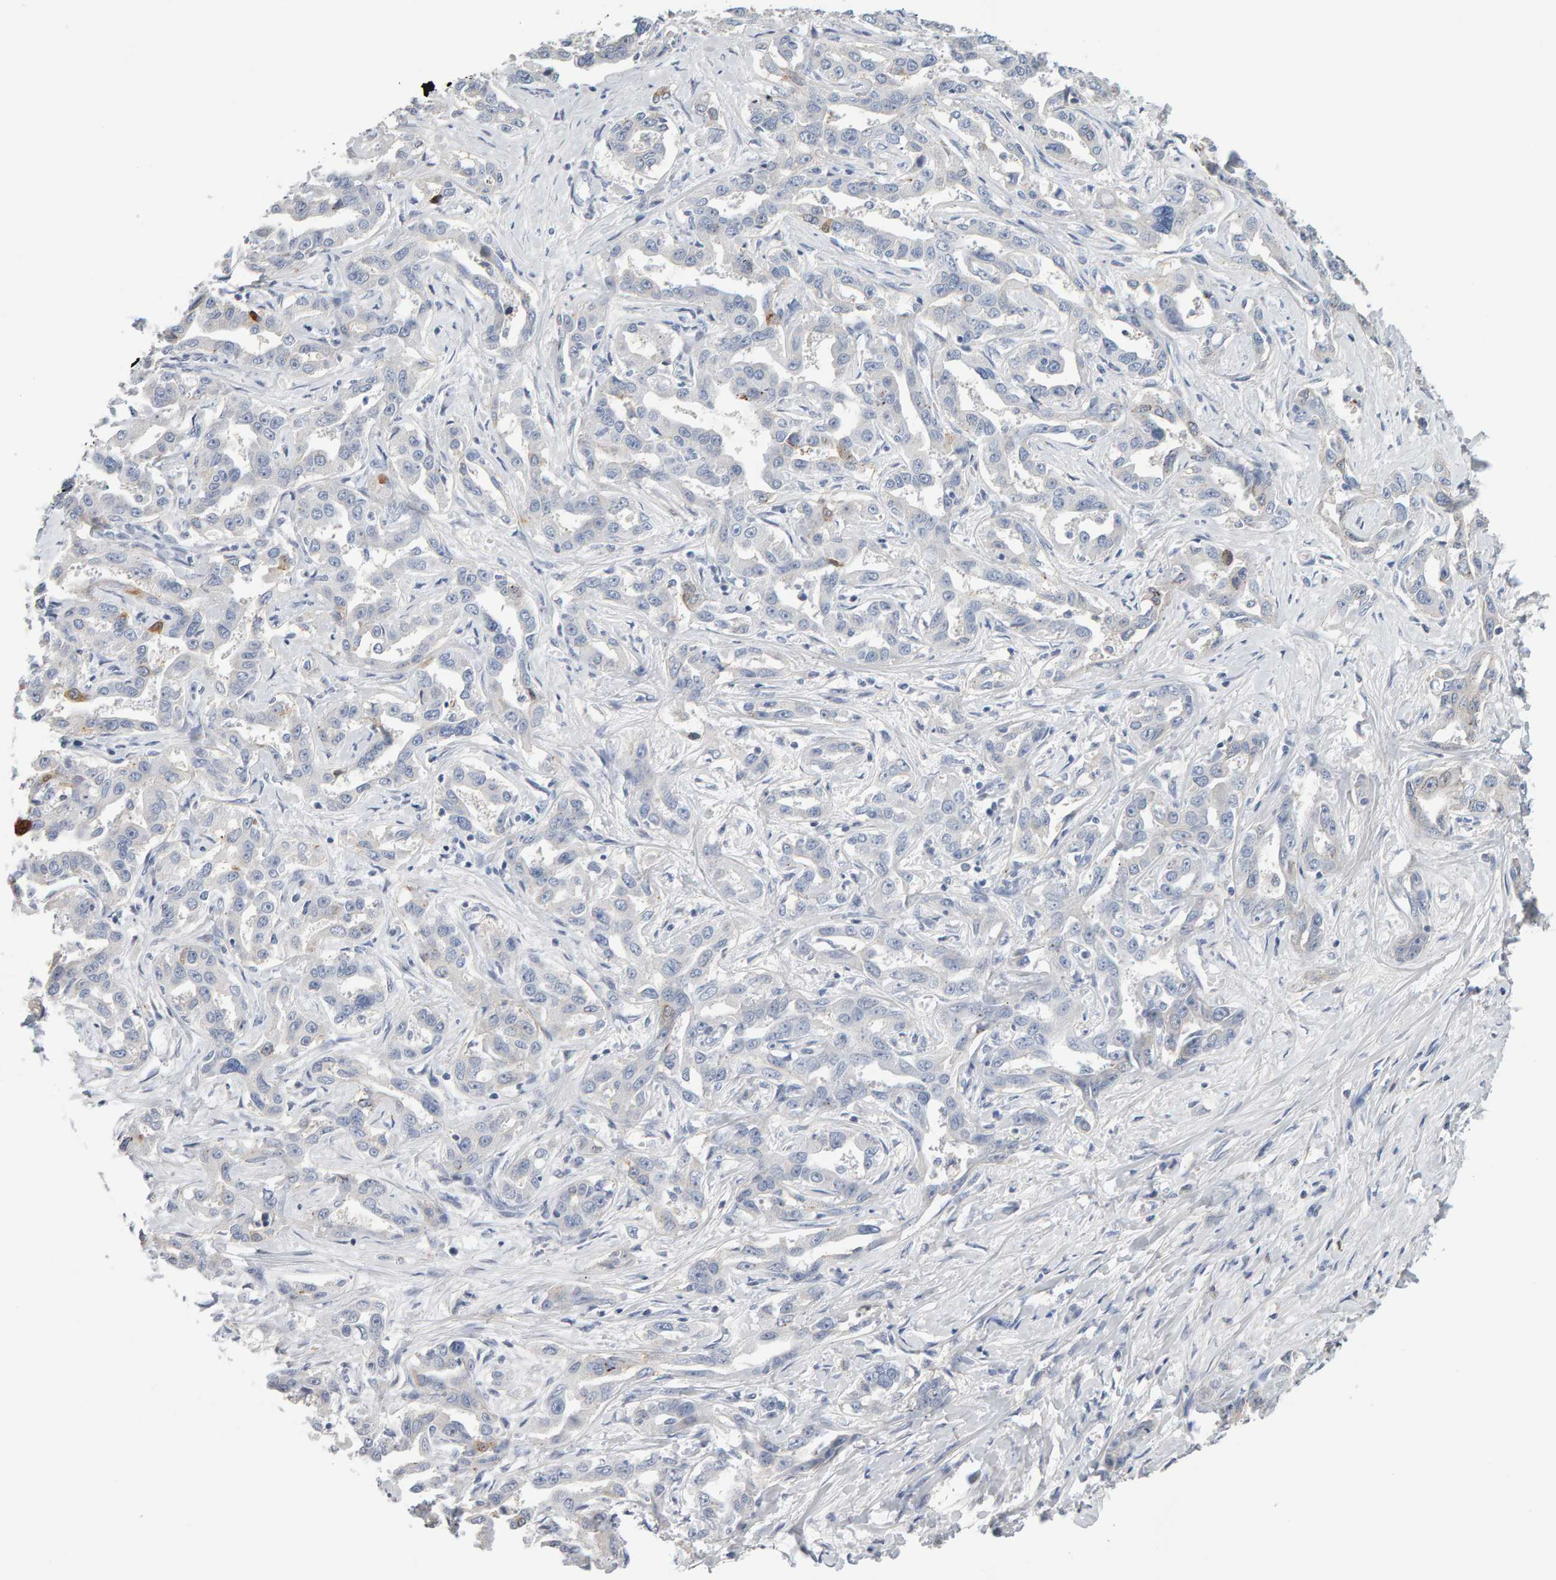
{"staining": {"intensity": "weak", "quantity": "25%-75%", "location": "cytoplasmic/membranous"}, "tissue": "liver cancer", "cell_type": "Tumor cells", "image_type": "cancer", "snomed": [{"axis": "morphology", "description": "Cholangiocarcinoma"}, {"axis": "topography", "description": "Liver"}], "caption": "Tumor cells reveal weak cytoplasmic/membranous expression in about 25%-75% of cells in liver cholangiocarcinoma.", "gene": "CTH", "patient": {"sex": "male", "age": 59}}